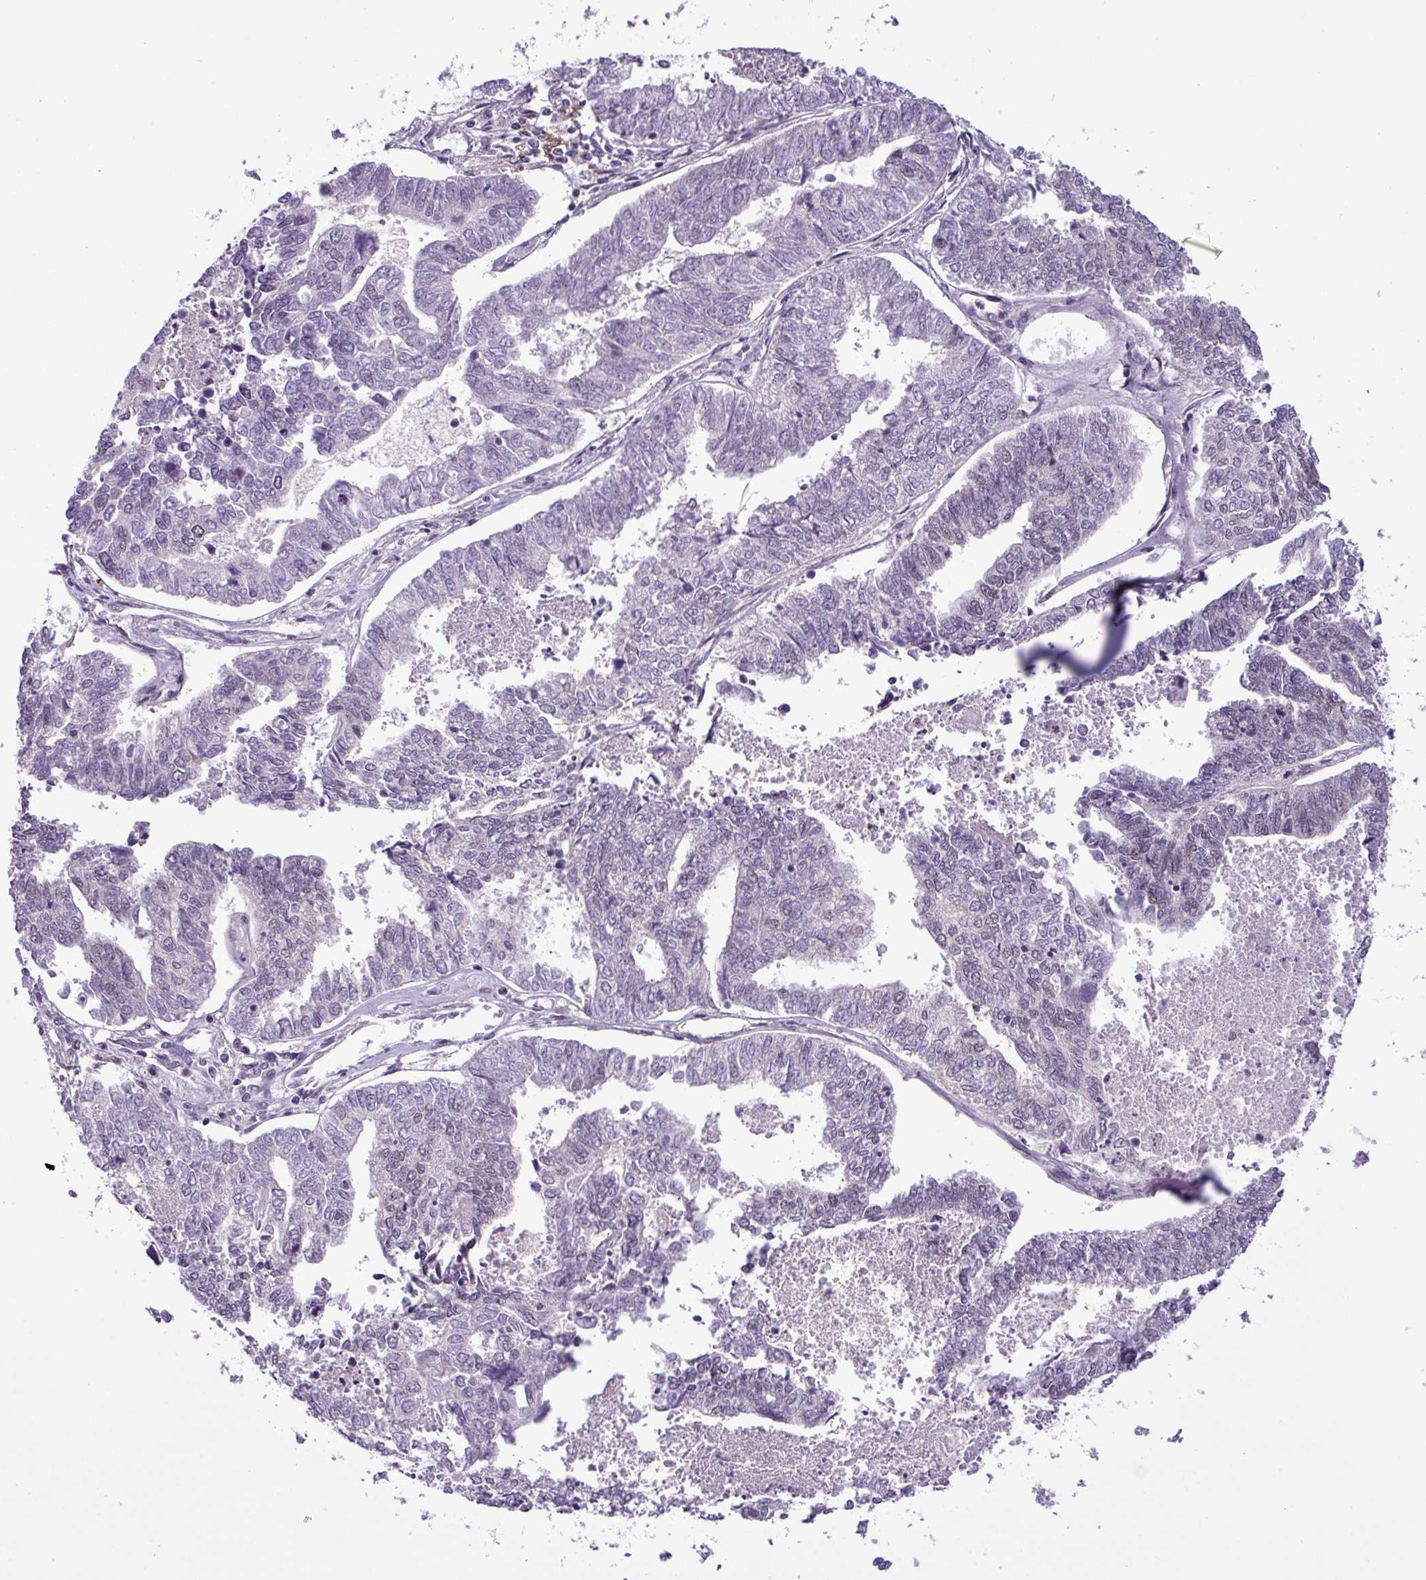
{"staining": {"intensity": "negative", "quantity": "none", "location": "none"}, "tissue": "endometrial cancer", "cell_type": "Tumor cells", "image_type": "cancer", "snomed": [{"axis": "morphology", "description": "Adenocarcinoma, NOS"}, {"axis": "topography", "description": "Endometrium"}], "caption": "The micrograph reveals no significant positivity in tumor cells of endometrial cancer.", "gene": "NPFFR1", "patient": {"sex": "female", "age": 73}}